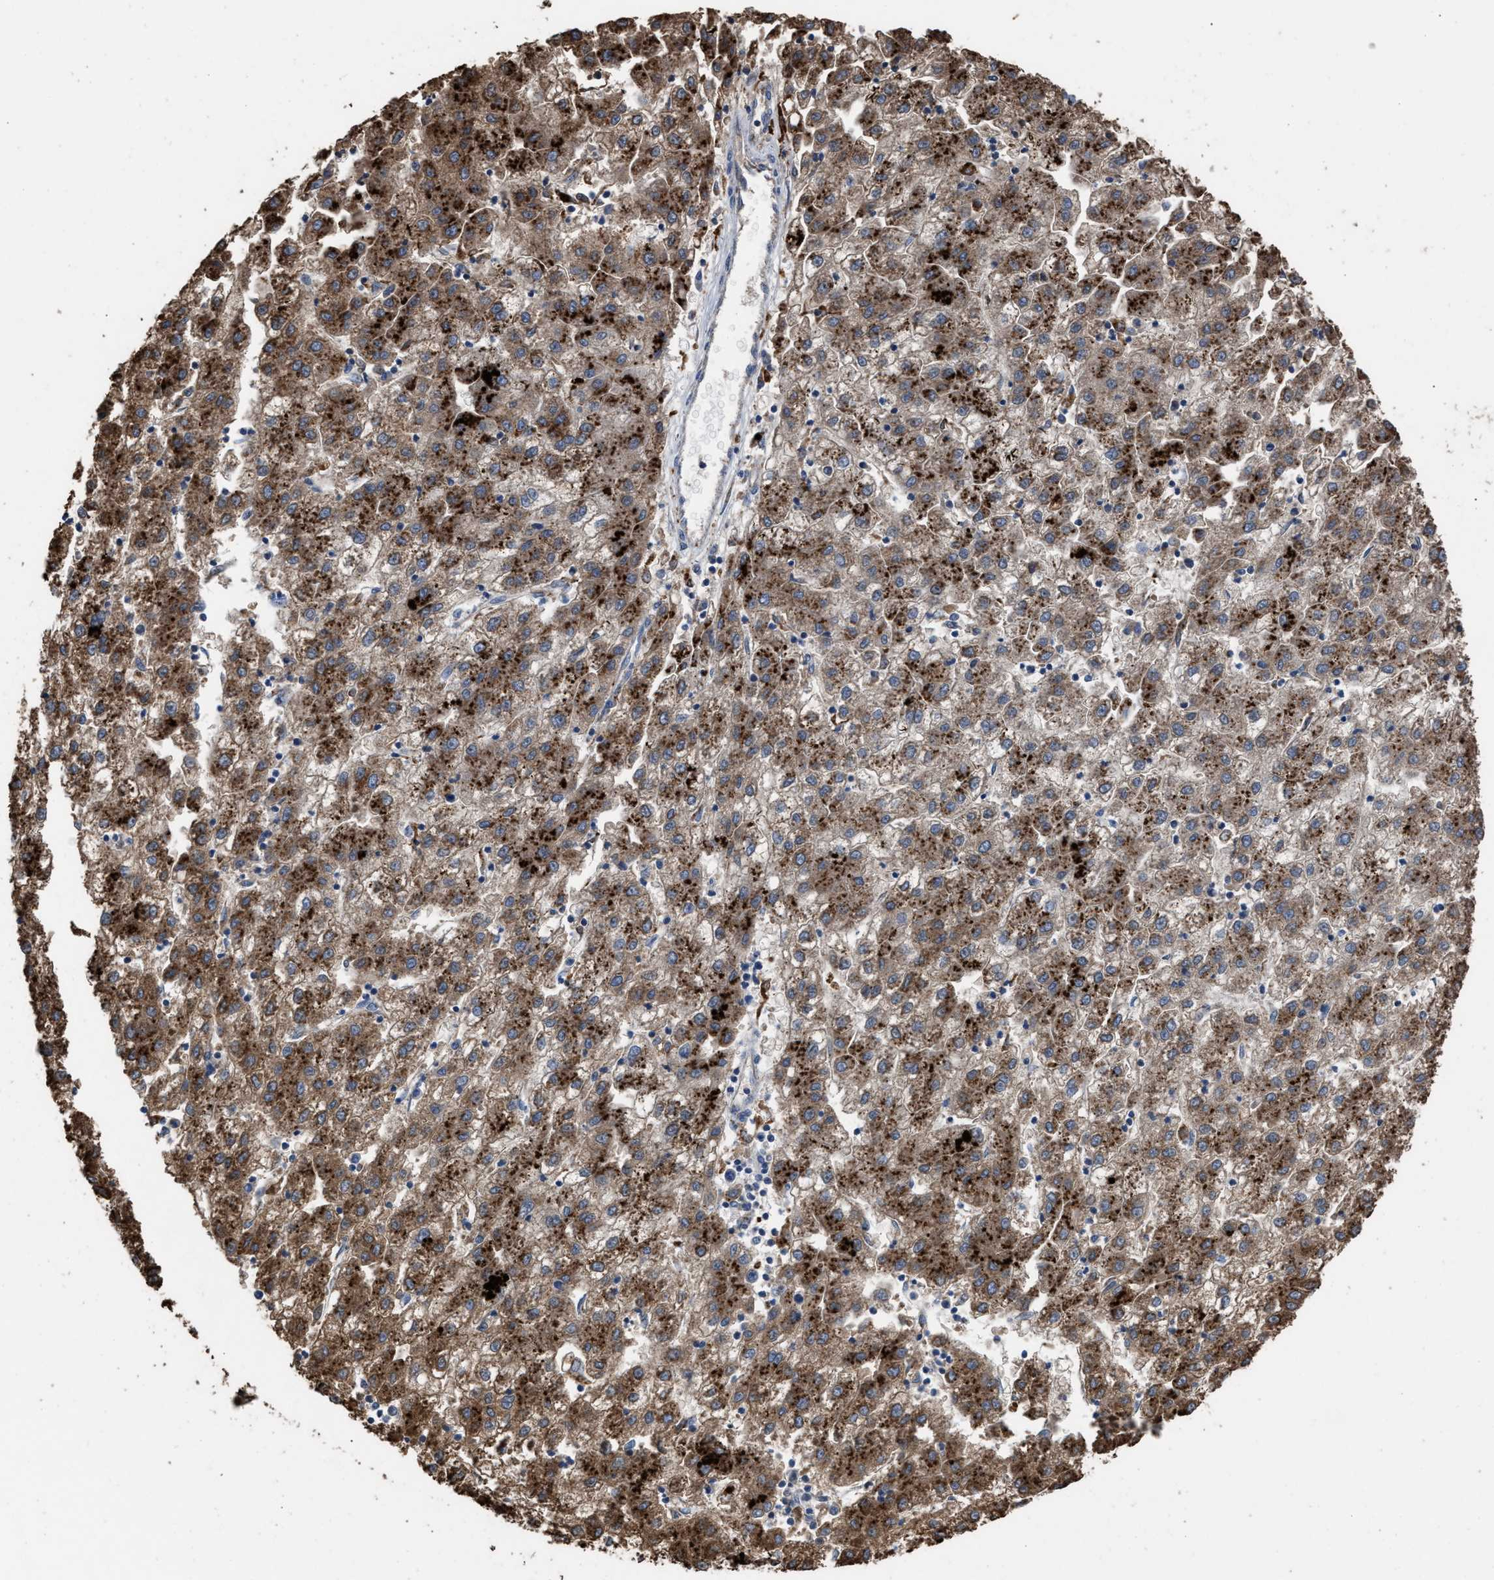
{"staining": {"intensity": "moderate", "quantity": ">75%", "location": "cytoplasmic/membranous"}, "tissue": "liver cancer", "cell_type": "Tumor cells", "image_type": "cancer", "snomed": [{"axis": "morphology", "description": "Carcinoma, Hepatocellular, NOS"}, {"axis": "topography", "description": "Liver"}], "caption": "High-power microscopy captured an immunohistochemistry (IHC) image of liver cancer (hepatocellular carcinoma), revealing moderate cytoplasmic/membranous expression in approximately >75% of tumor cells.", "gene": "ELMO3", "patient": {"sex": "male", "age": 72}}